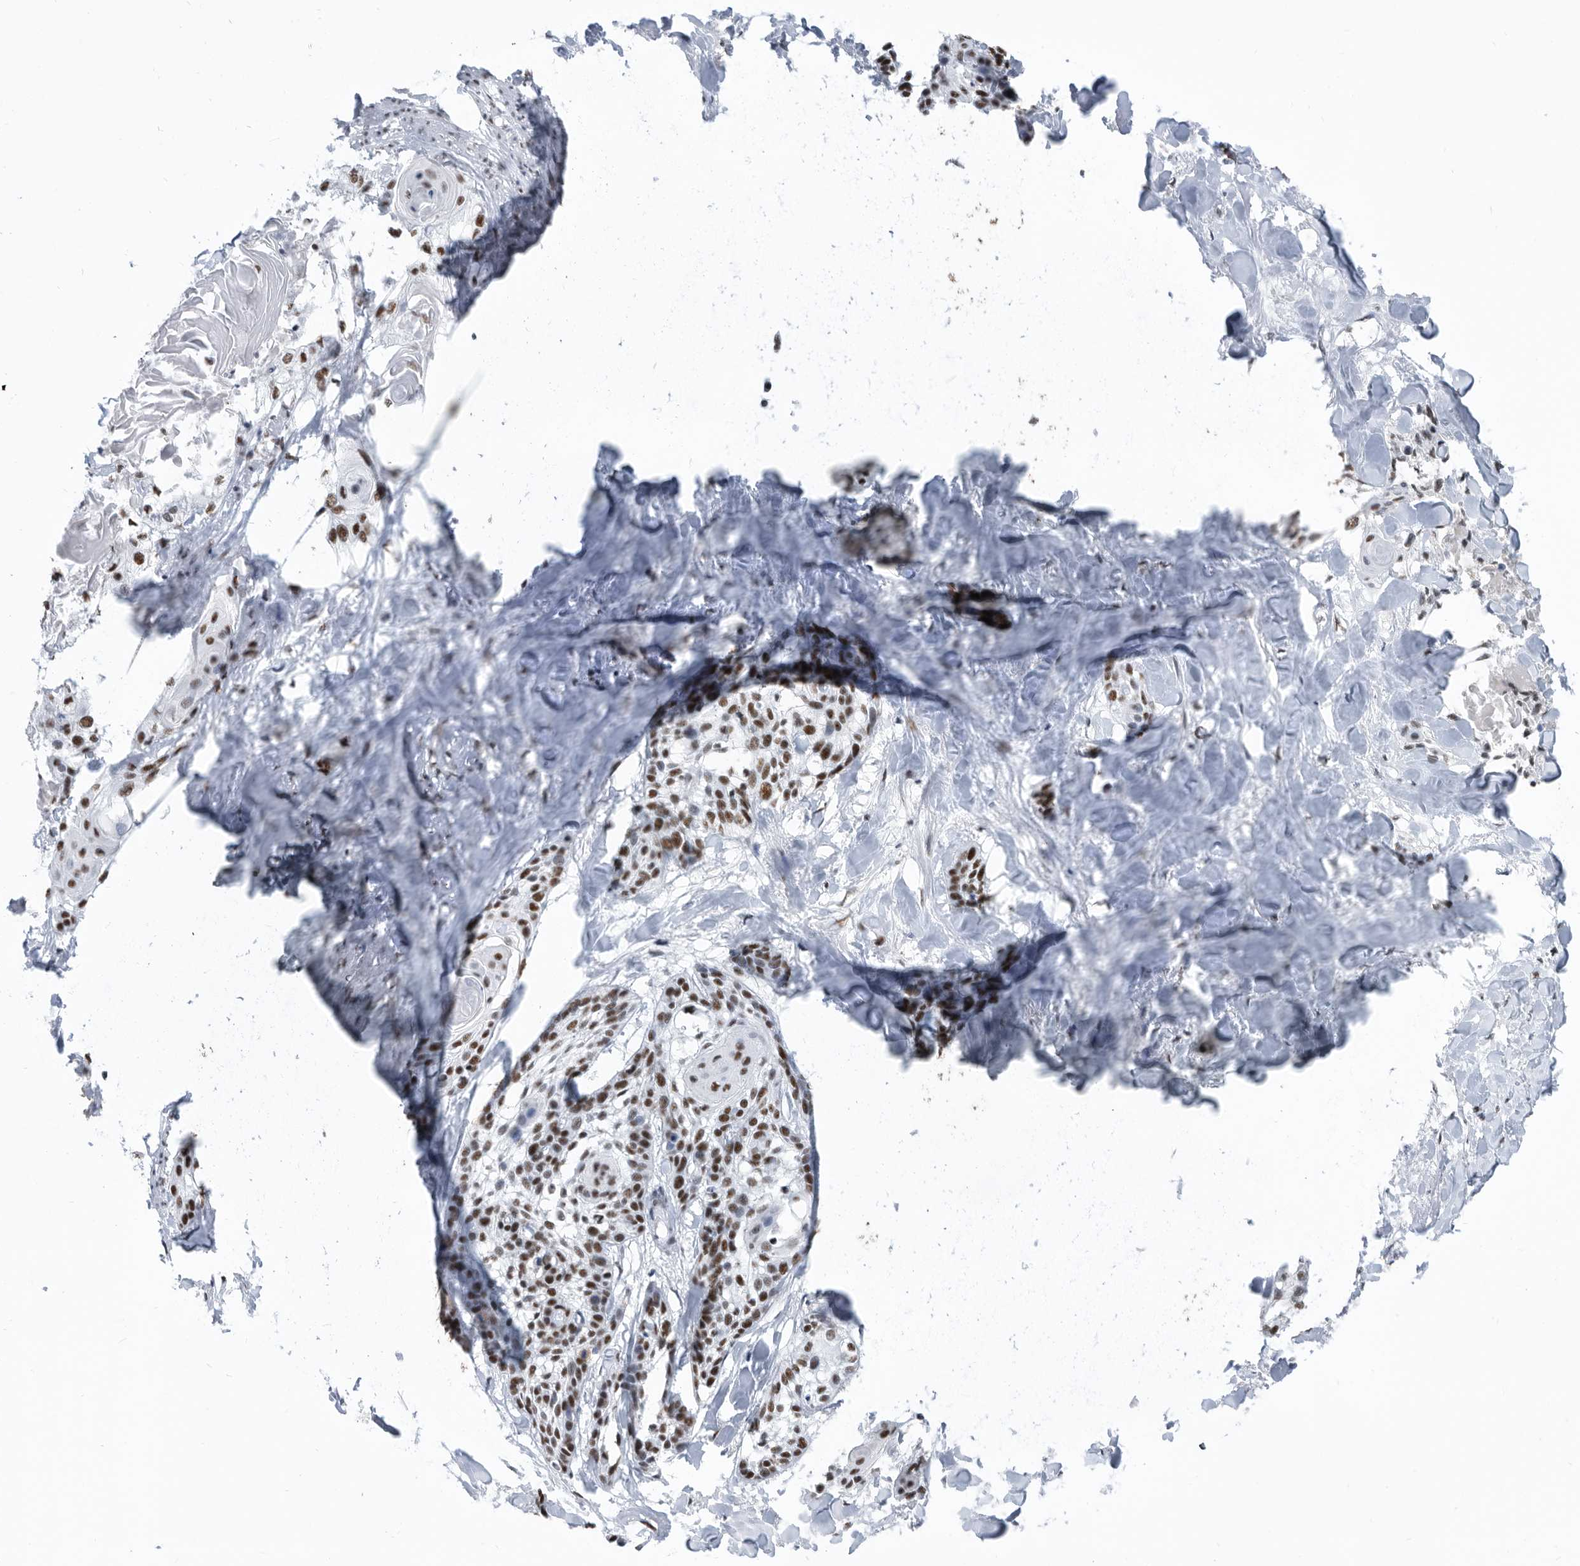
{"staining": {"intensity": "strong", "quantity": ">75%", "location": "nuclear"}, "tissue": "cervical cancer", "cell_type": "Tumor cells", "image_type": "cancer", "snomed": [{"axis": "morphology", "description": "Squamous cell carcinoma, NOS"}, {"axis": "topography", "description": "Cervix"}], "caption": "Protein expression analysis of human cervical cancer (squamous cell carcinoma) reveals strong nuclear expression in approximately >75% of tumor cells.", "gene": "SF3A1", "patient": {"sex": "female", "age": 57}}